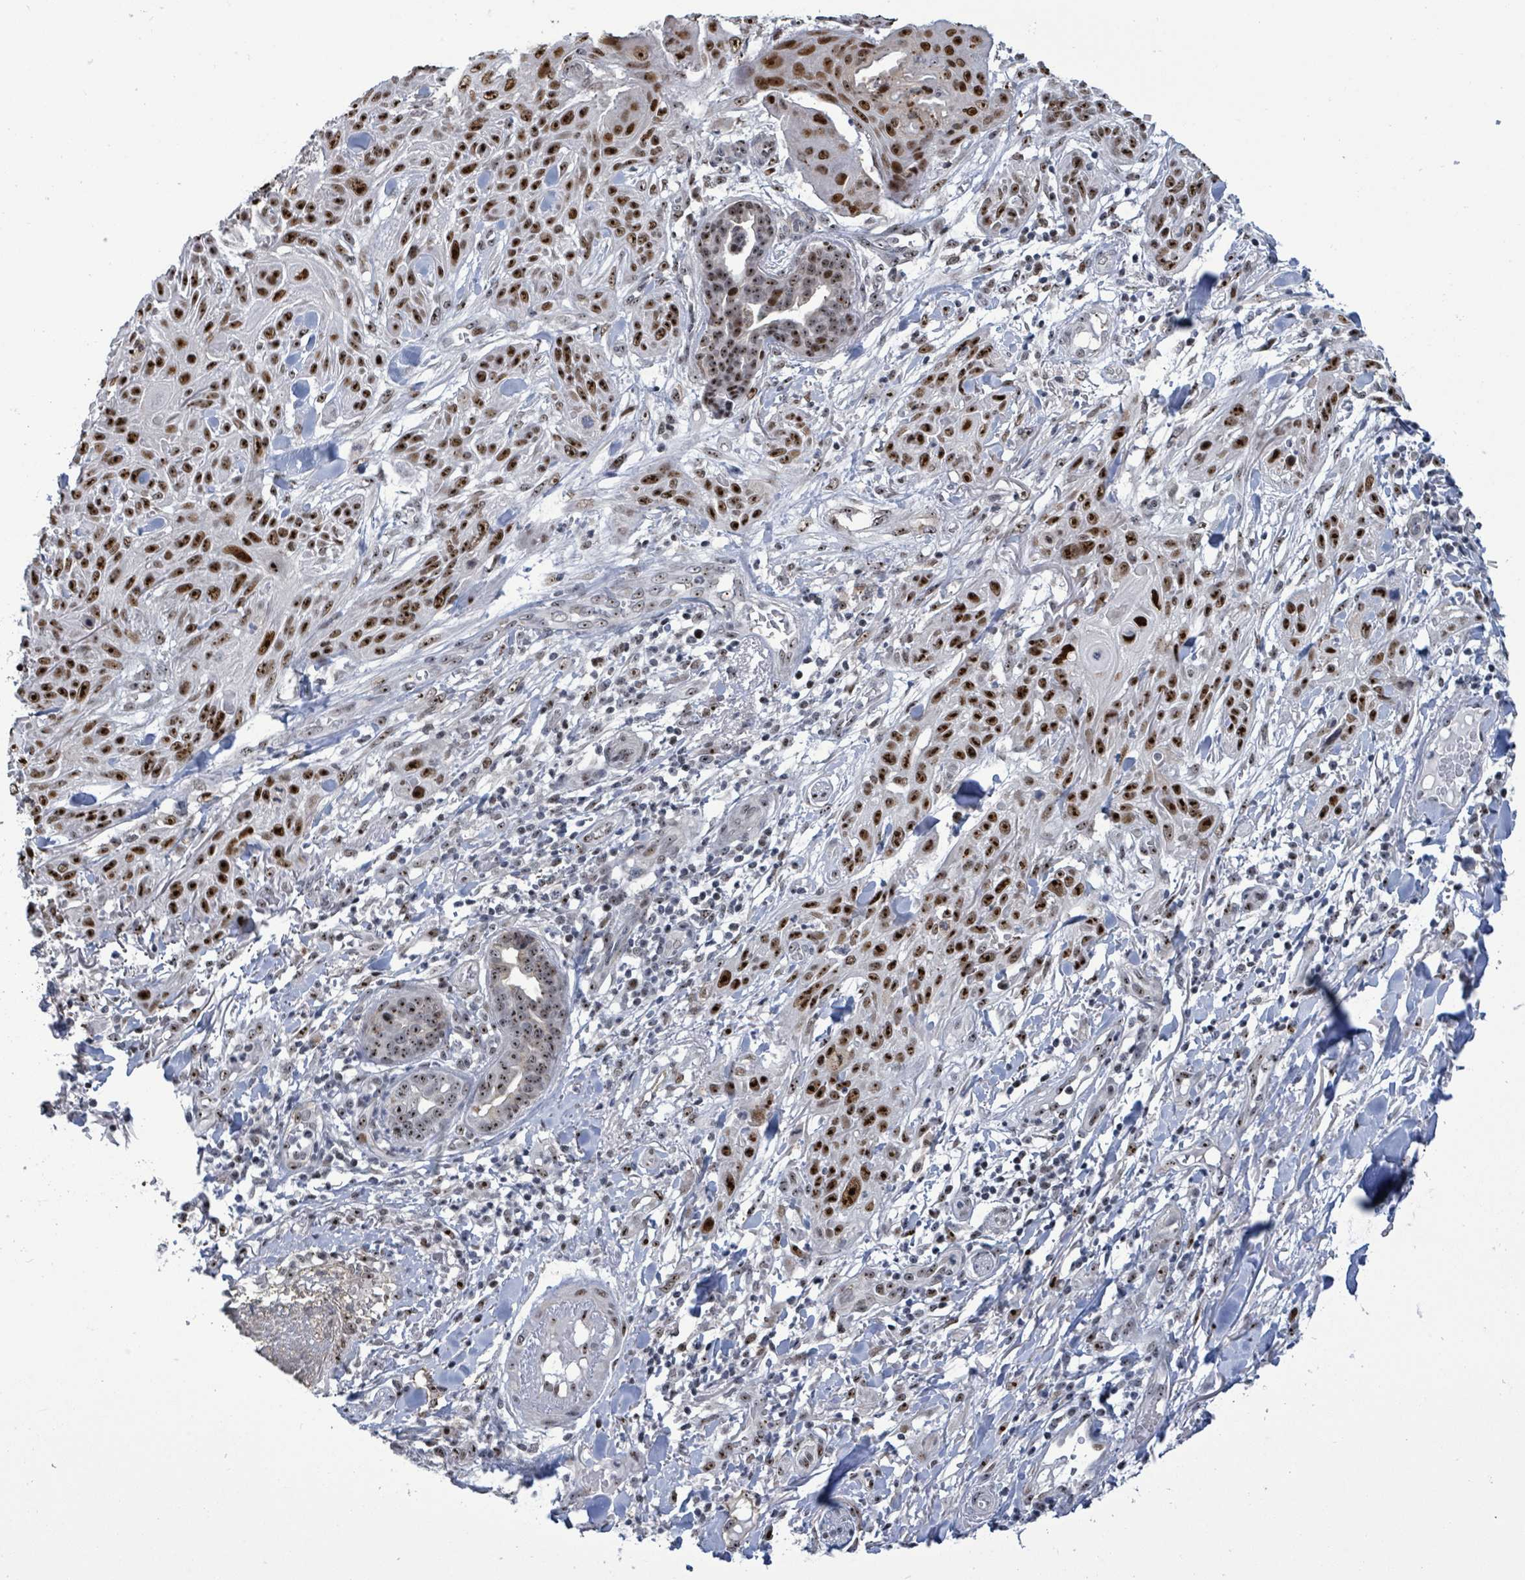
{"staining": {"intensity": "strong", "quantity": ">75%", "location": "nuclear"}, "tissue": "skin cancer", "cell_type": "Tumor cells", "image_type": "cancer", "snomed": [{"axis": "morphology", "description": "Squamous cell carcinoma, NOS"}, {"axis": "topography", "description": "Skin"}], "caption": "High-power microscopy captured an IHC image of skin cancer (squamous cell carcinoma), revealing strong nuclear staining in approximately >75% of tumor cells. The staining was performed using DAB, with brown indicating positive protein expression. Nuclei are stained blue with hematoxylin.", "gene": "RRN3", "patient": {"sex": "male", "age": 86}}